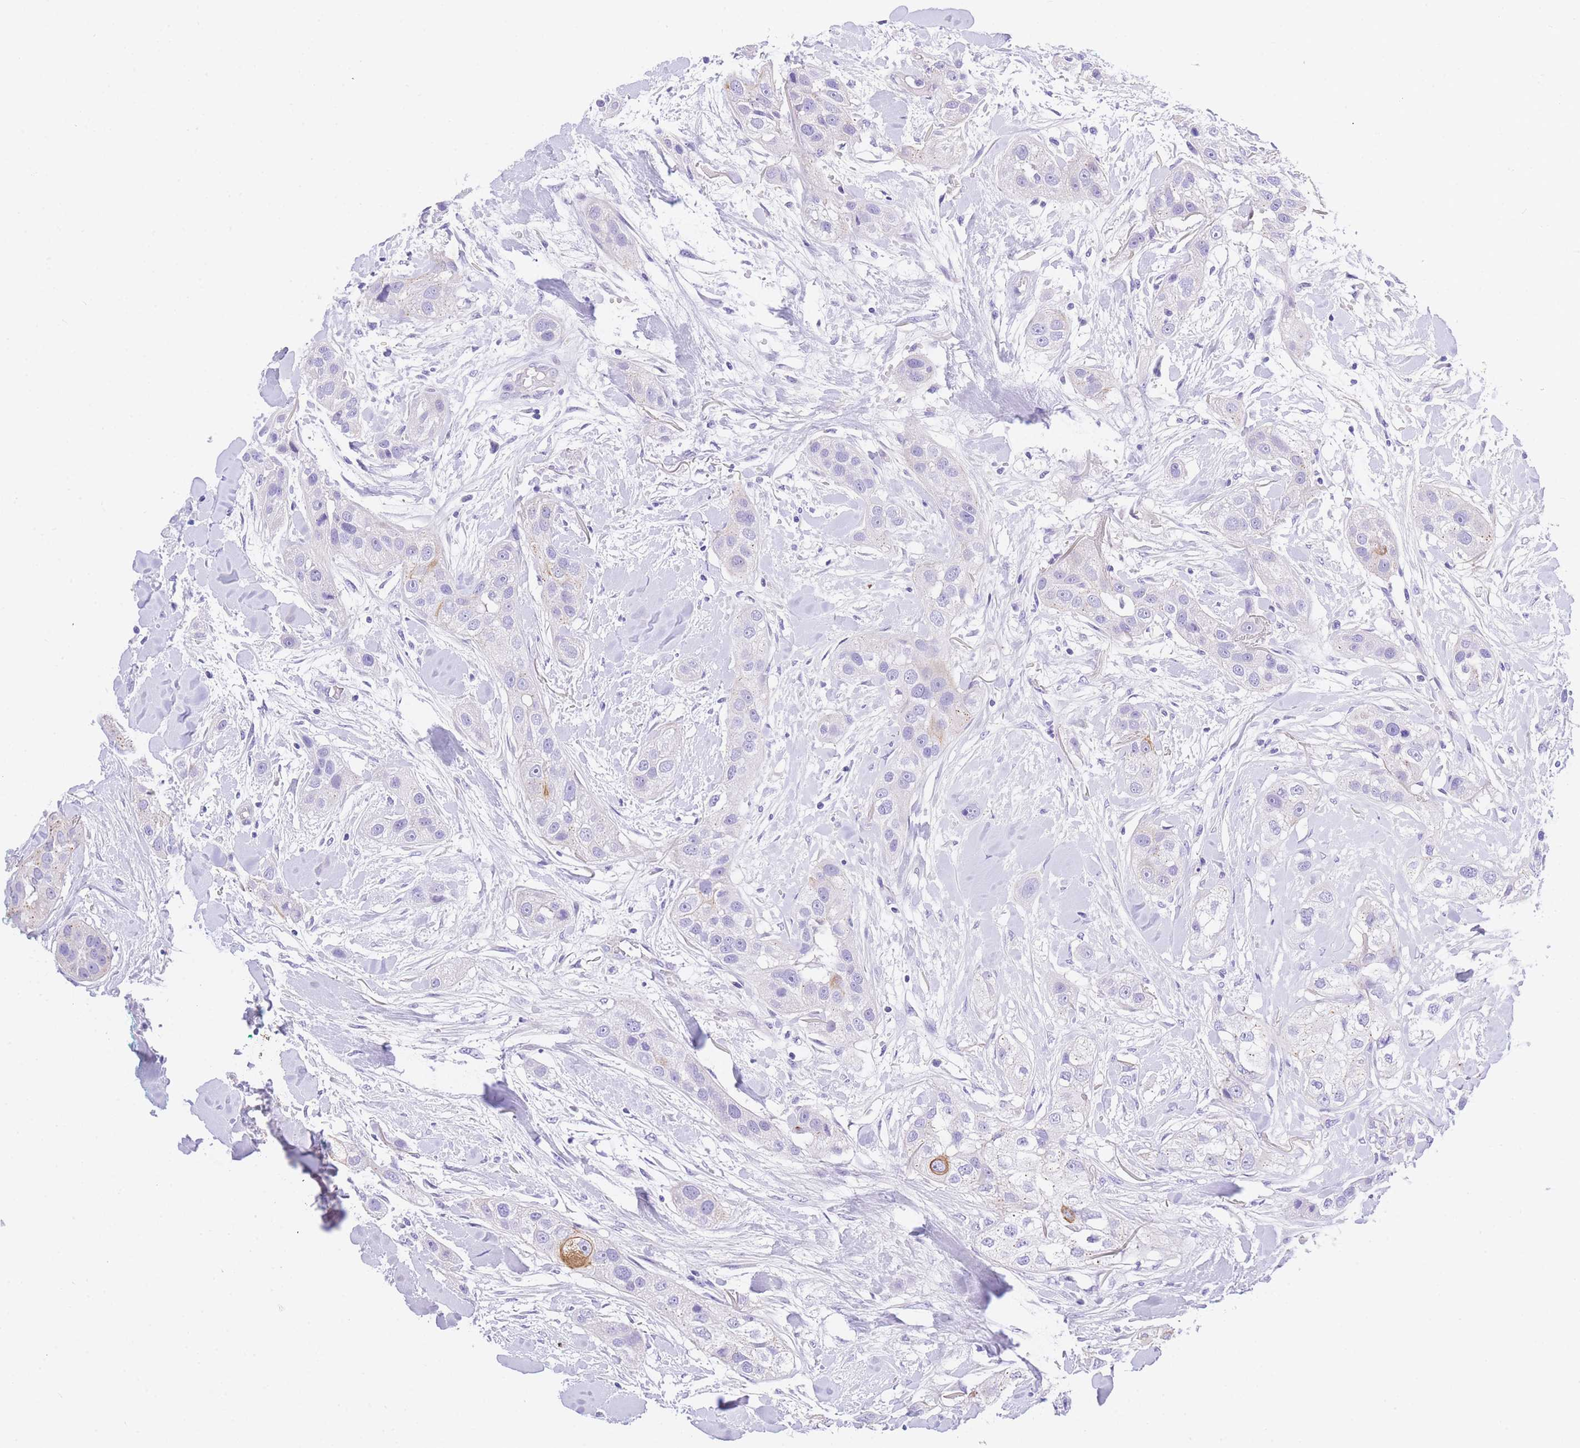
{"staining": {"intensity": "moderate", "quantity": "<25%", "location": "cytoplasmic/membranous"}, "tissue": "head and neck cancer", "cell_type": "Tumor cells", "image_type": "cancer", "snomed": [{"axis": "morphology", "description": "Normal tissue, NOS"}, {"axis": "morphology", "description": "Squamous cell carcinoma, NOS"}, {"axis": "topography", "description": "Skeletal muscle"}, {"axis": "topography", "description": "Head-Neck"}], "caption": "Human head and neck squamous cell carcinoma stained for a protein (brown) exhibits moderate cytoplasmic/membranous positive expression in approximately <25% of tumor cells.", "gene": "TIFAB", "patient": {"sex": "male", "age": 51}}